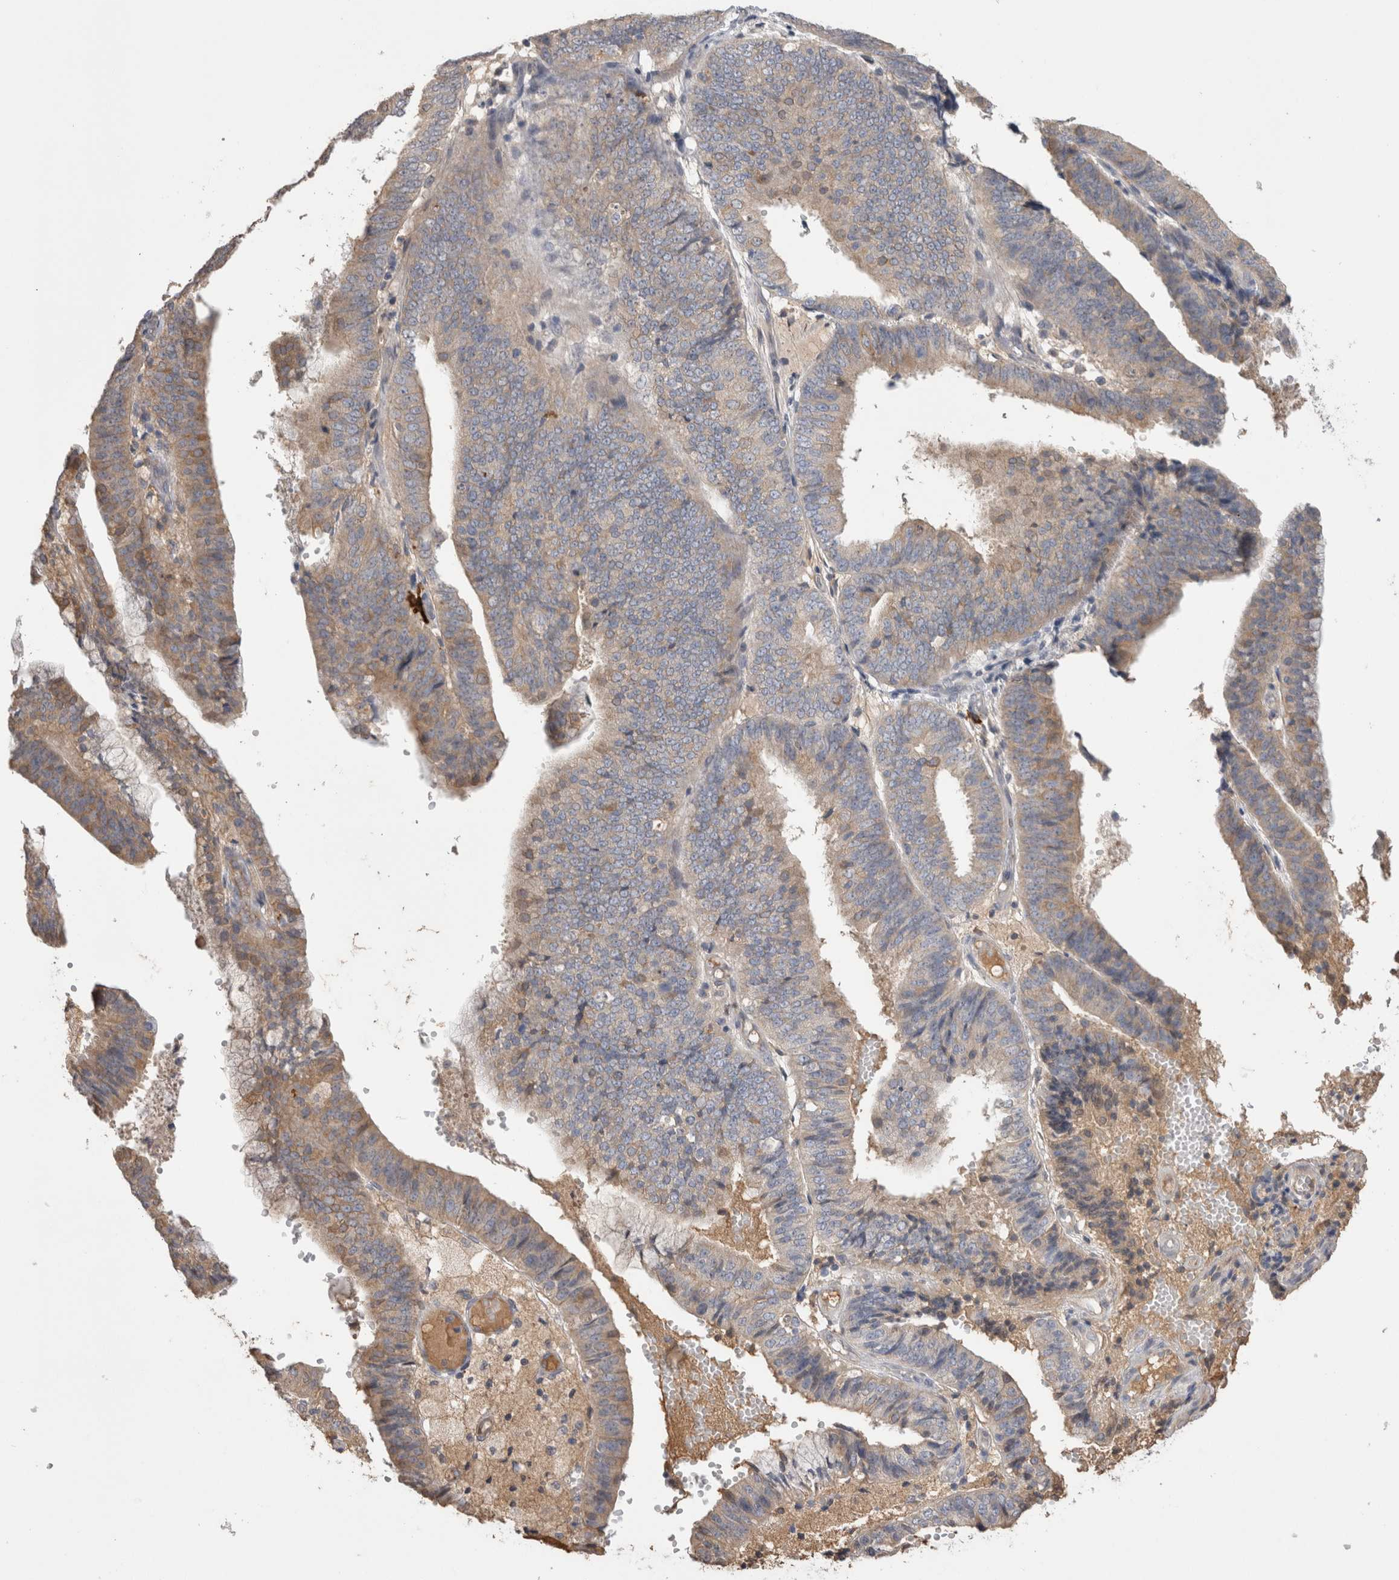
{"staining": {"intensity": "weak", "quantity": "25%-75%", "location": "cytoplasmic/membranous"}, "tissue": "endometrial cancer", "cell_type": "Tumor cells", "image_type": "cancer", "snomed": [{"axis": "morphology", "description": "Adenocarcinoma, NOS"}, {"axis": "topography", "description": "Endometrium"}], "caption": "A high-resolution histopathology image shows IHC staining of adenocarcinoma (endometrial), which reveals weak cytoplasmic/membranous staining in approximately 25%-75% of tumor cells. (IHC, brightfield microscopy, high magnification).", "gene": "PPP3CC", "patient": {"sex": "female", "age": 63}}